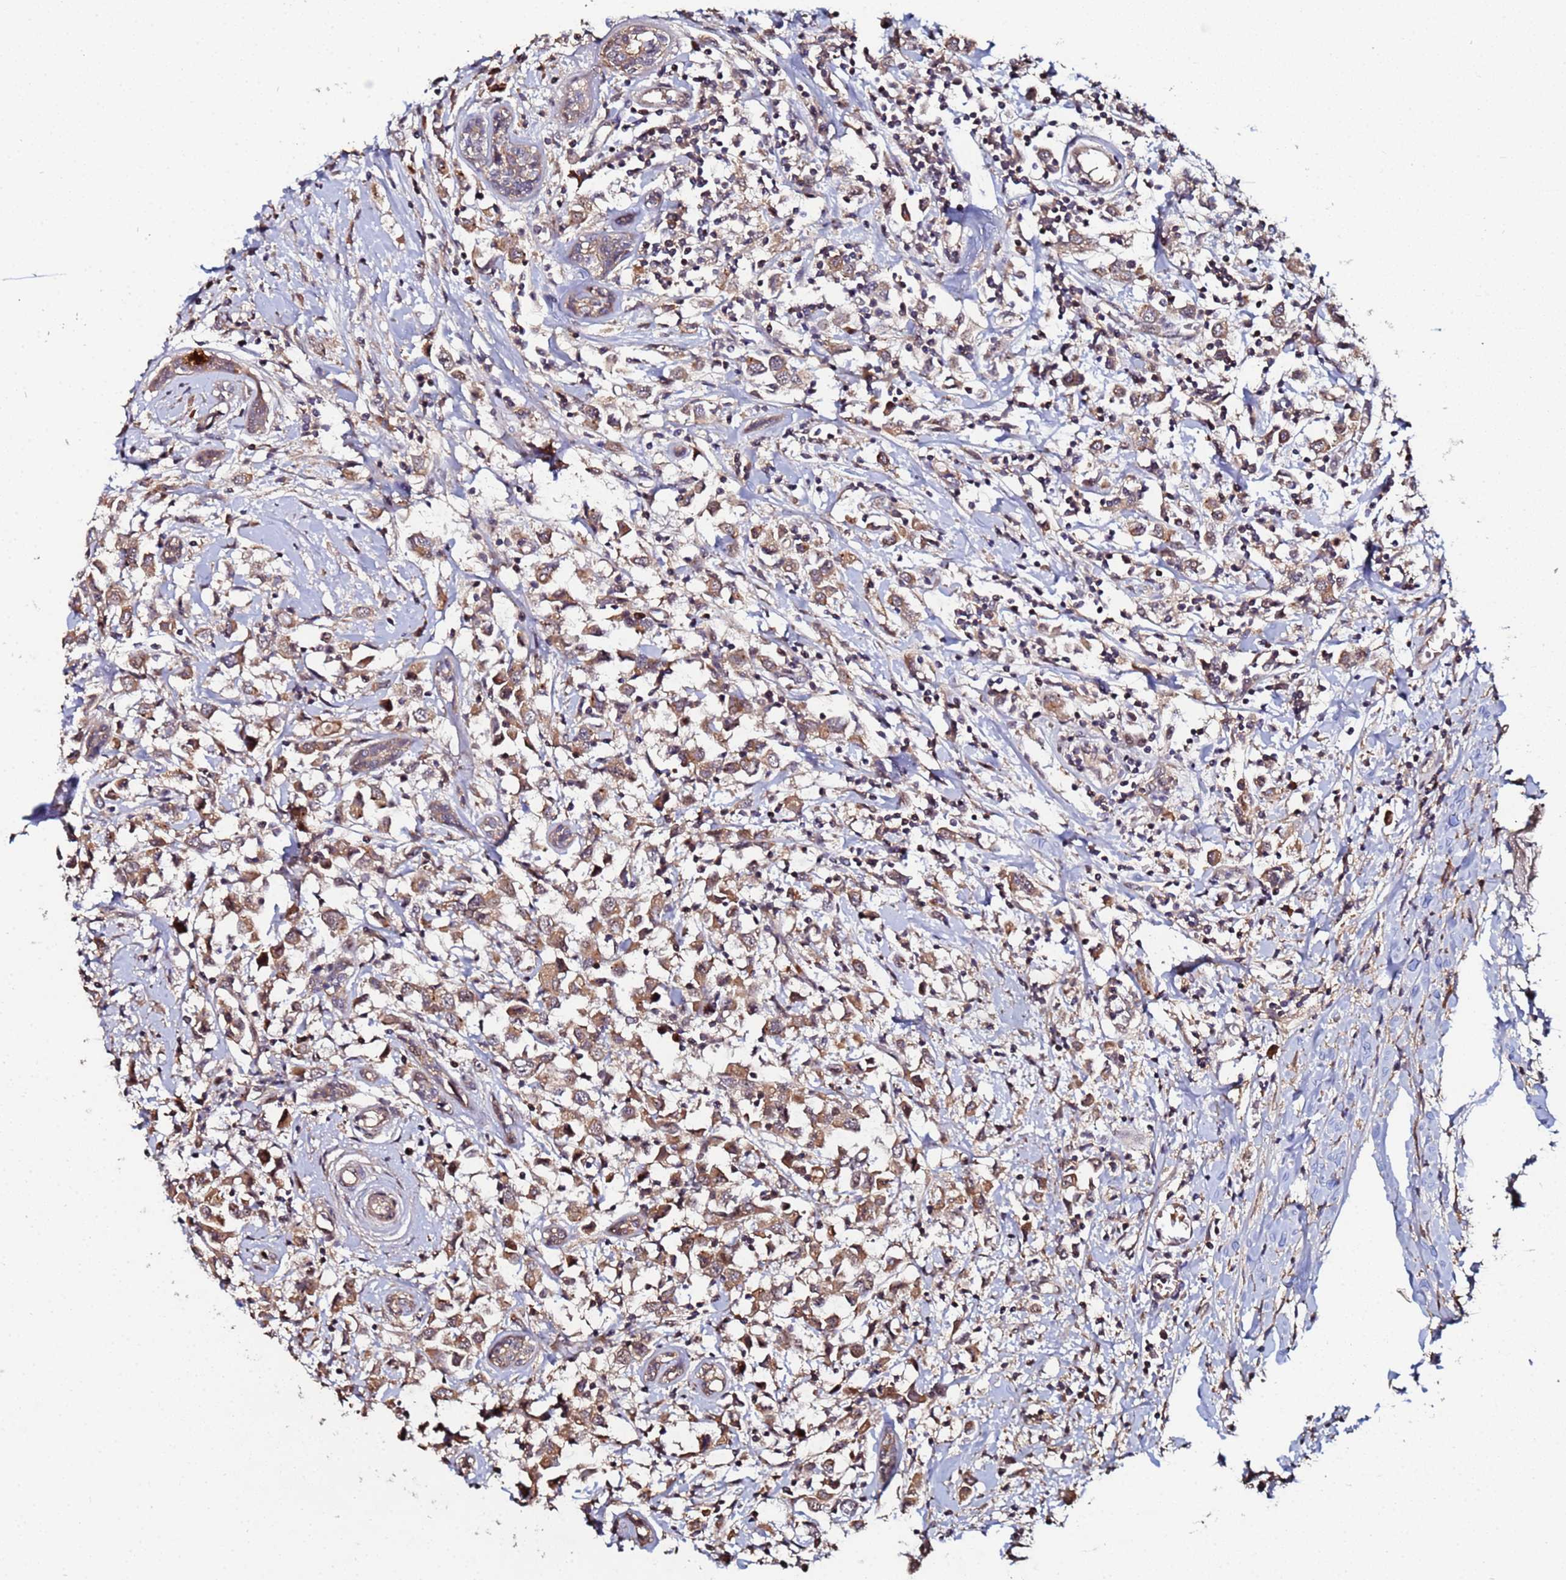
{"staining": {"intensity": "moderate", "quantity": ">75%", "location": "cytoplasmic/membranous"}, "tissue": "breast cancer", "cell_type": "Tumor cells", "image_type": "cancer", "snomed": [{"axis": "morphology", "description": "Duct carcinoma"}, {"axis": "topography", "description": "Breast"}], "caption": "Immunohistochemical staining of breast cancer (intraductal carcinoma) shows medium levels of moderate cytoplasmic/membranous positivity in about >75% of tumor cells. (Stains: DAB (3,3'-diaminobenzidine) in brown, nuclei in blue, Microscopy: brightfield microscopy at high magnification).", "gene": "OSER1", "patient": {"sex": "female", "age": 61}}